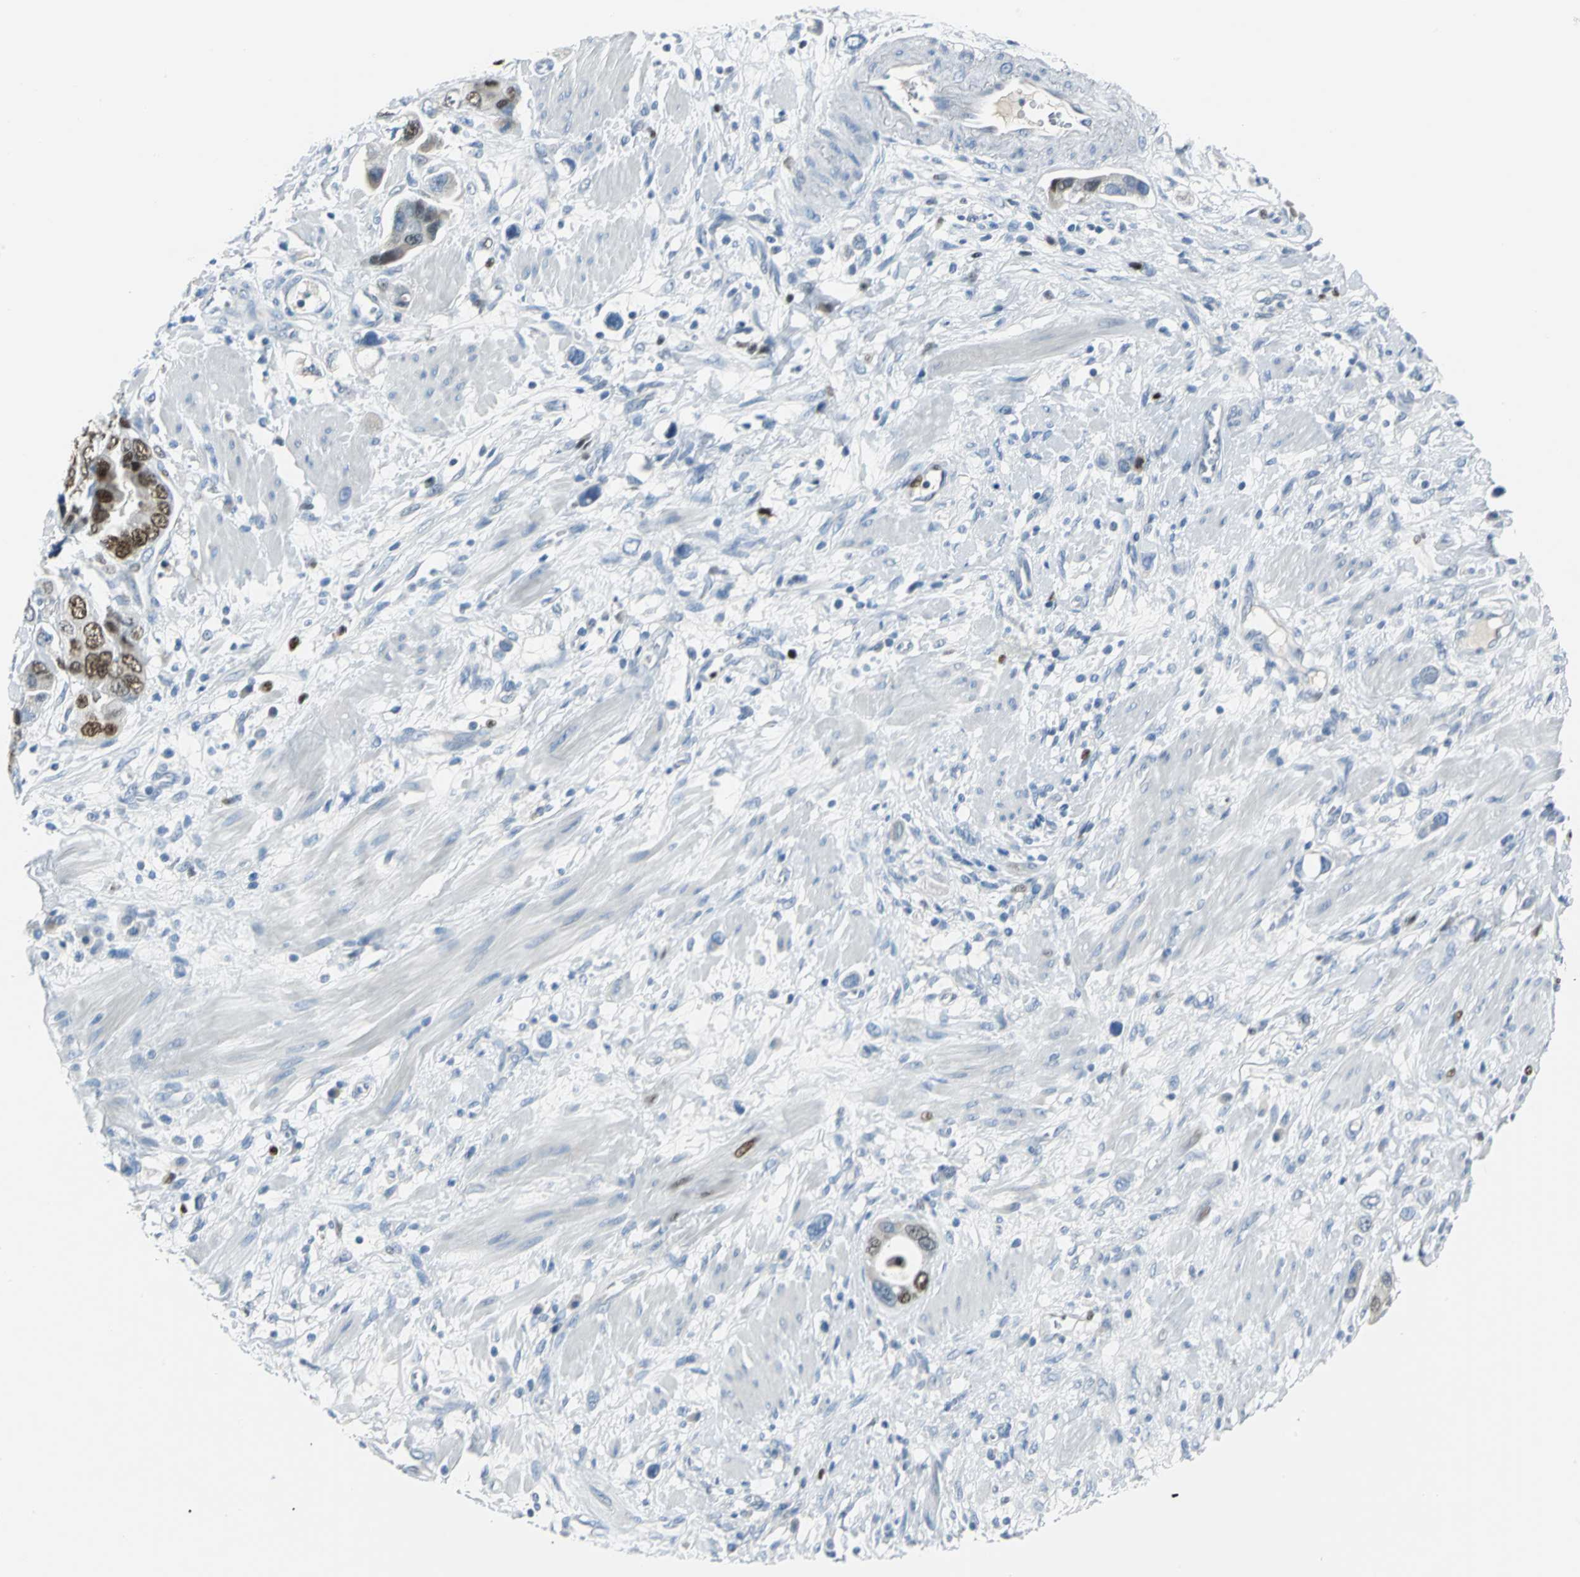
{"staining": {"intensity": "moderate", "quantity": "<25%", "location": "nuclear"}, "tissue": "stomach cancer", "cell_type": "Tumor cells", "image_type": "cancer", "snomed": [{"axis": "morphology", "description": "Adenocarcinoma, NOS"}, {"axis": "topography", "description": "Stomach, lower"}], "caption": "Adenocarcinoma (stomach) was stained to show a protein in brown. There is low levels of moderate nuclear positivity in about <25% of tumor cells. The staining is performed using DAB (3,3'-diaminobenzidine) brown chromogen to label protein expression. The nuclei are counter-stained blue using hematoxylin.", "gene": "MCM4", "patient": {"sex": "female", "age": 93}}